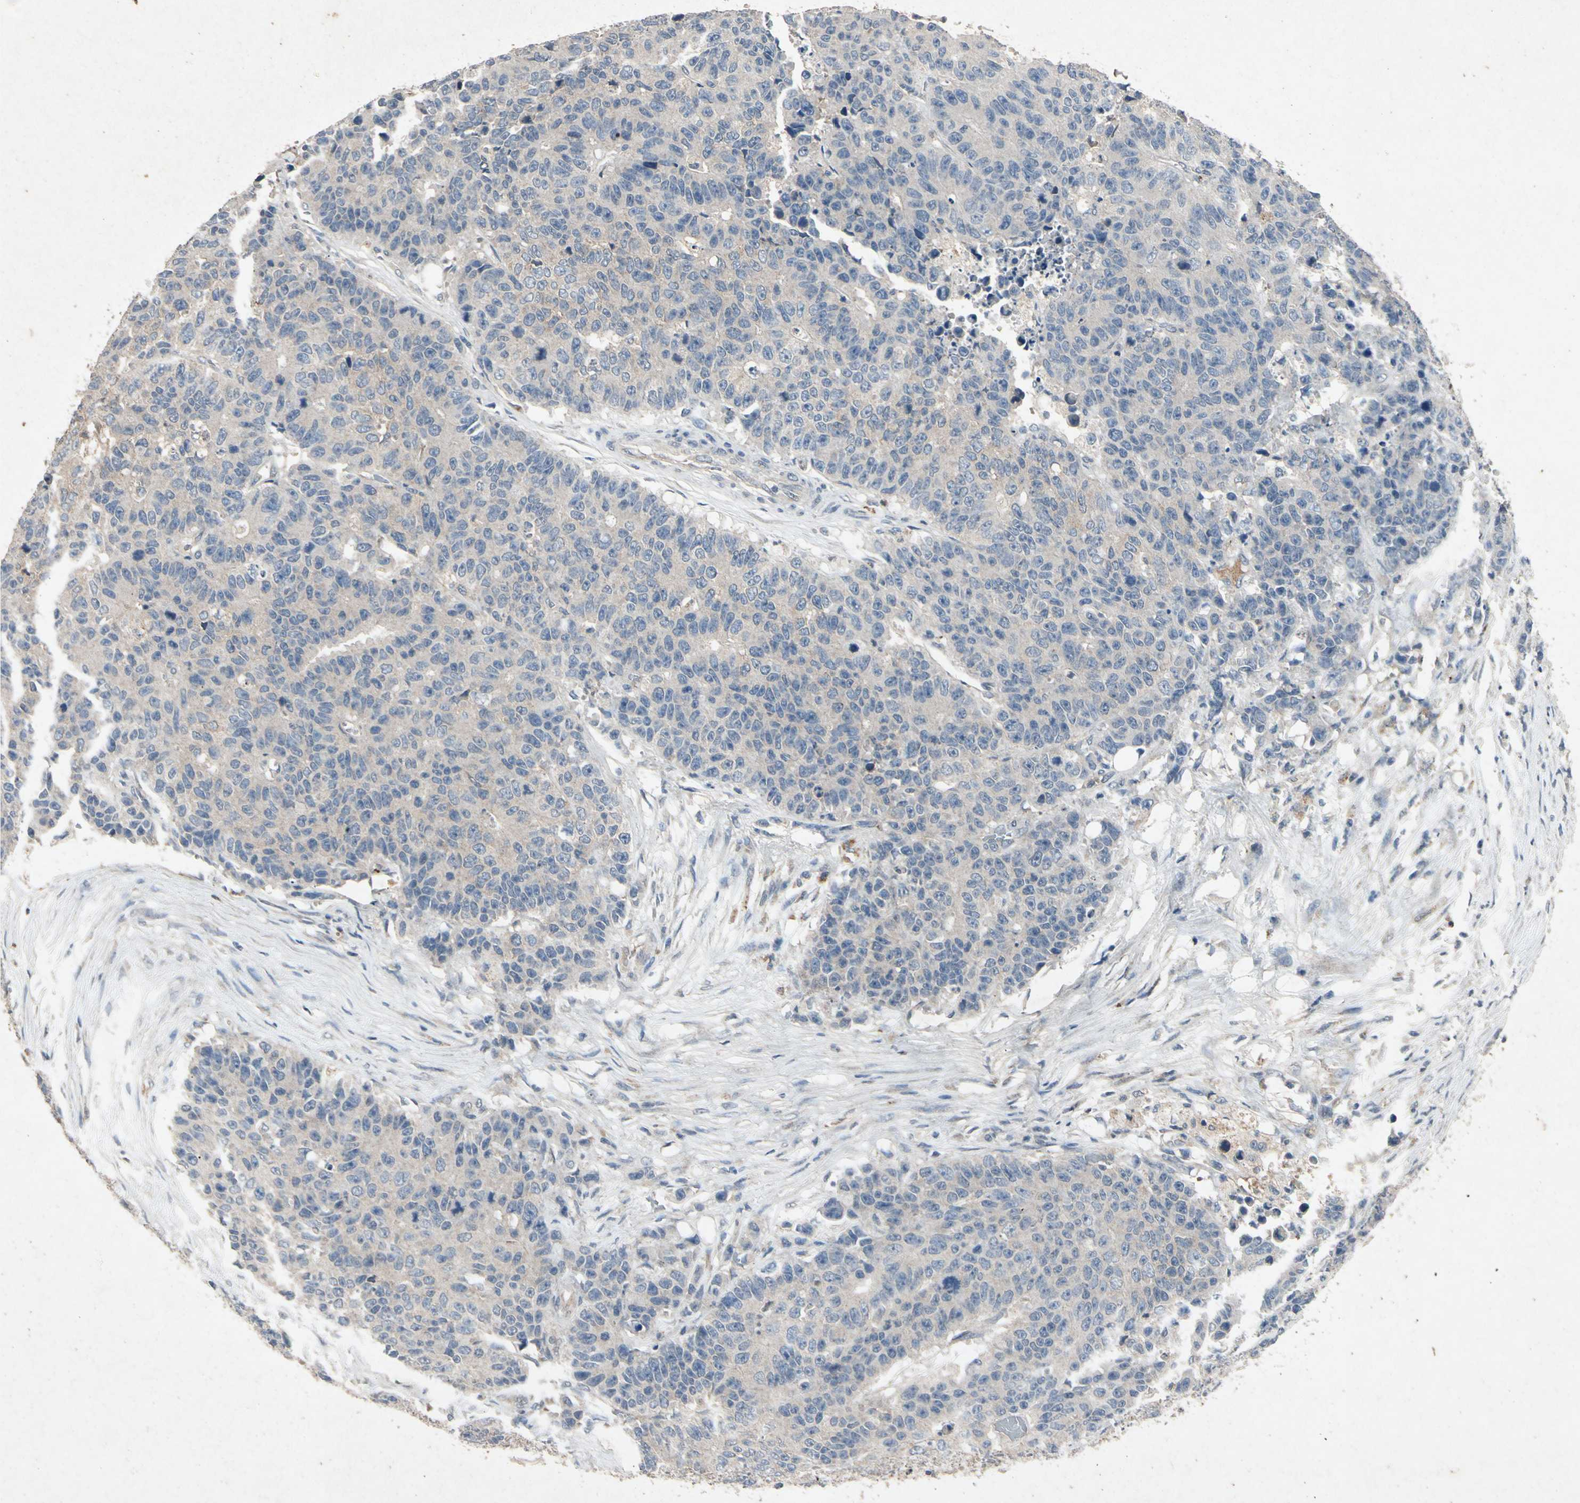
{"staining": {"intensity": "weak", "quantity": "<25%", "location": "cytoplasmic/membranous"}, "tissue": "colorectal cancer", "cell_type": "Tumor cells", "image_type": "cancer", "snomed": [{"axis": "morphology", "description": "Adenocarcinoma, NOS"}, {"axis": "topography", "description": "Colon"}], "caption": "Immunohistochemistry (IHC) photomicrograph of adenocarcinoma (colorectal) stained for a protein (brown), which exhibits no expression in tumor cells.", "gene": "GPLD1", "patient": {"sex": "female", "age": 86}}